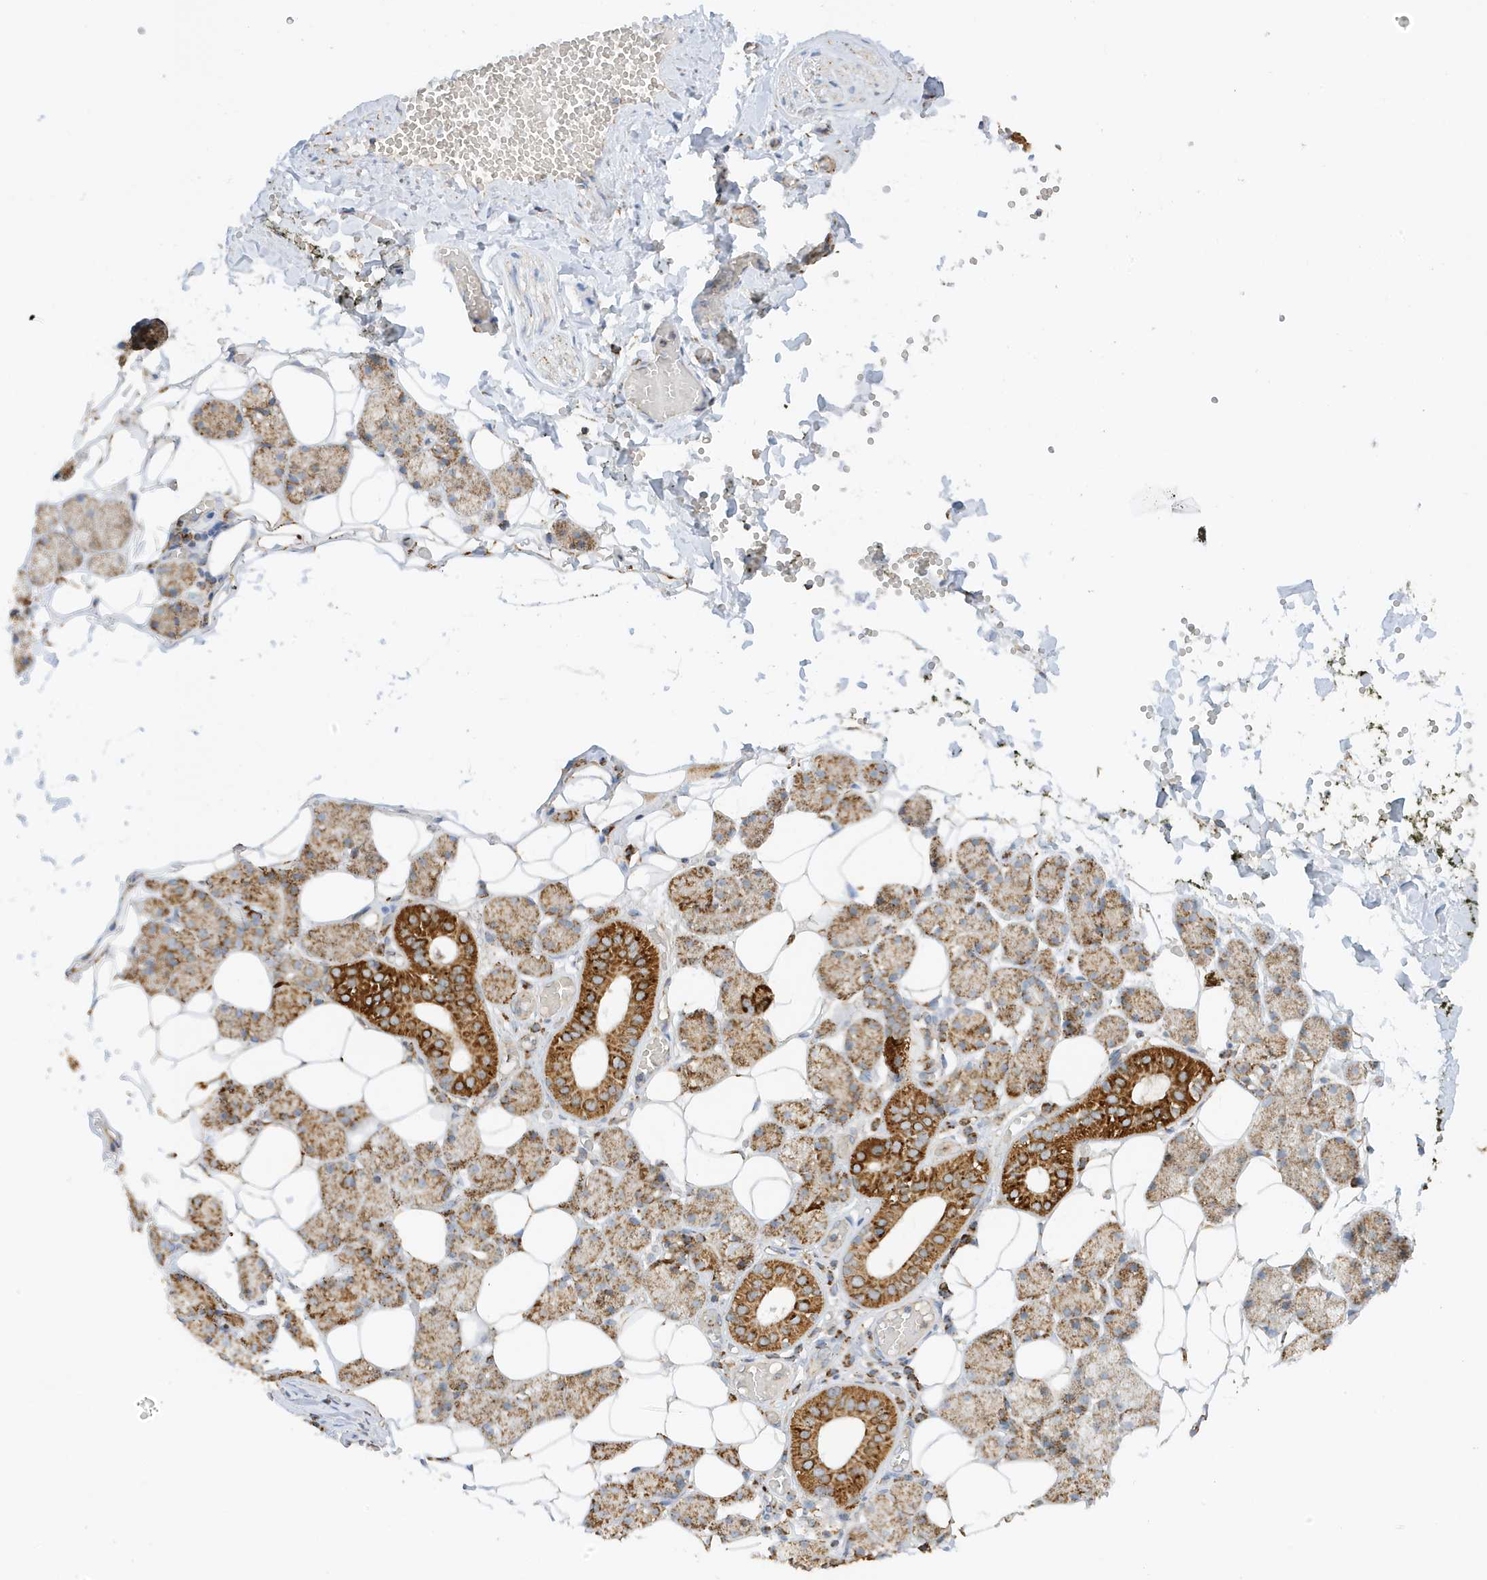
{"staining": {"intensity": "strong", "quantity": ">75%", "location": "cytoplasmic/membranous"}, "tissue": "salivary gland", "cell_type": "Glandular cells", "image_type": "normal", "snomed": [{"axis": "morphology", "description": "Normal tissue, NOS"}, {"axis": "topography", "description": "Salivary gland"}], "caption": "Salivary gland stained for a protein reveals strong cytoplasmic/membranous positivity in glandular cells.", "gene": "ATP5ME", "patient": {"sex": "female", "age": 33}}